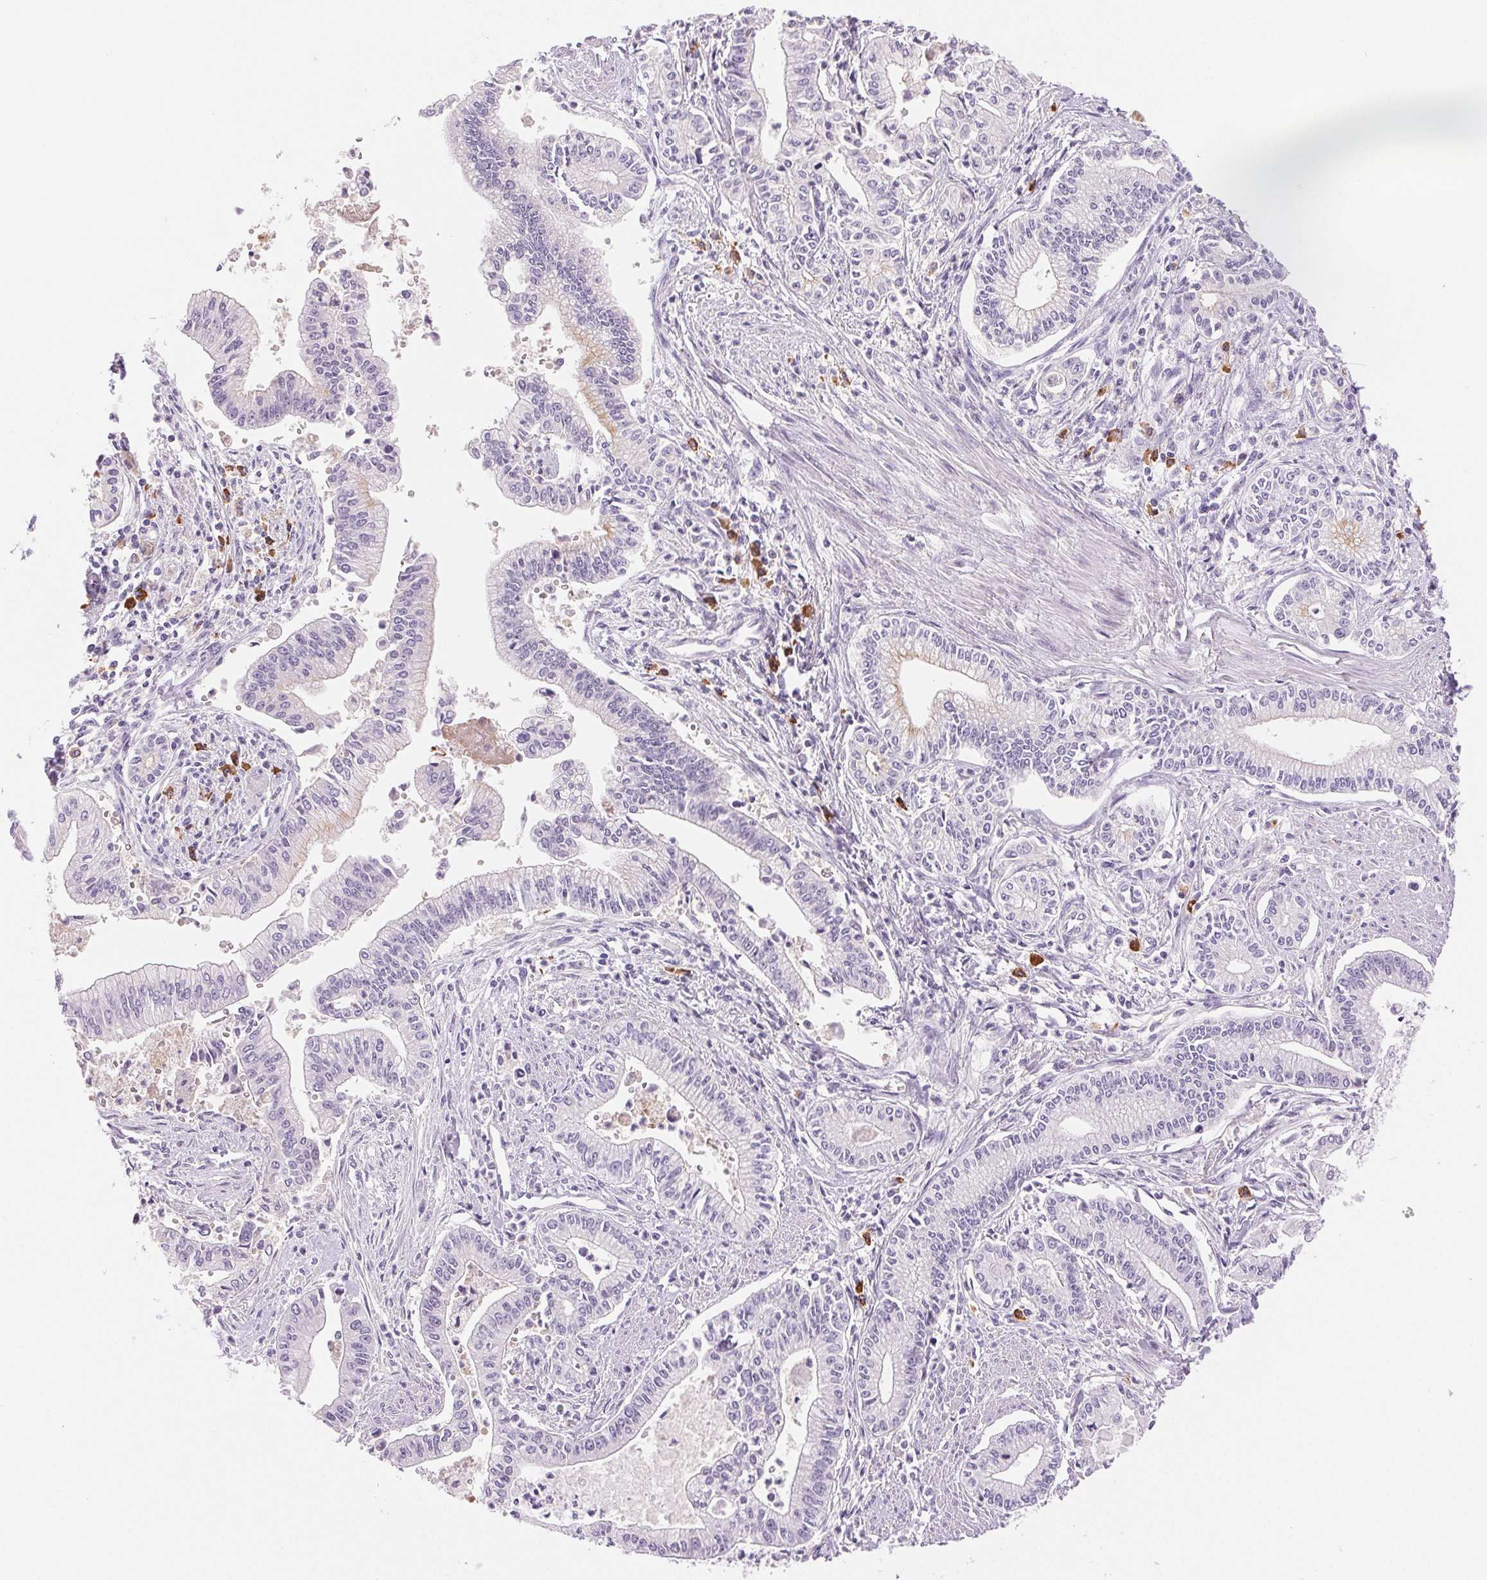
{"staining": {"intensity": "negative", "quantity": "none", "location": "none"}, "tissue": "pancreatic cancer", "cell_type": "Tumor cells", "image_type": "cancer", "snomed": [{"axis": "morphology", "description": "Adenocarcinoma, NOS"}, {"axis": "topography", "description": "Pancreas"}], "caption": "A high-resolution image shows immunohistochemistry staining of adenocarcinoma (pancreatic), which exhibits no significant staining in tumor cells. (Stains: DAB immunohistochemistry with hematoxylin counter stain, Microscopy: brightfield microscopy at high magnification).", "gene": "IFIT1B", "patient": {"sex": "female", "age": 65}}